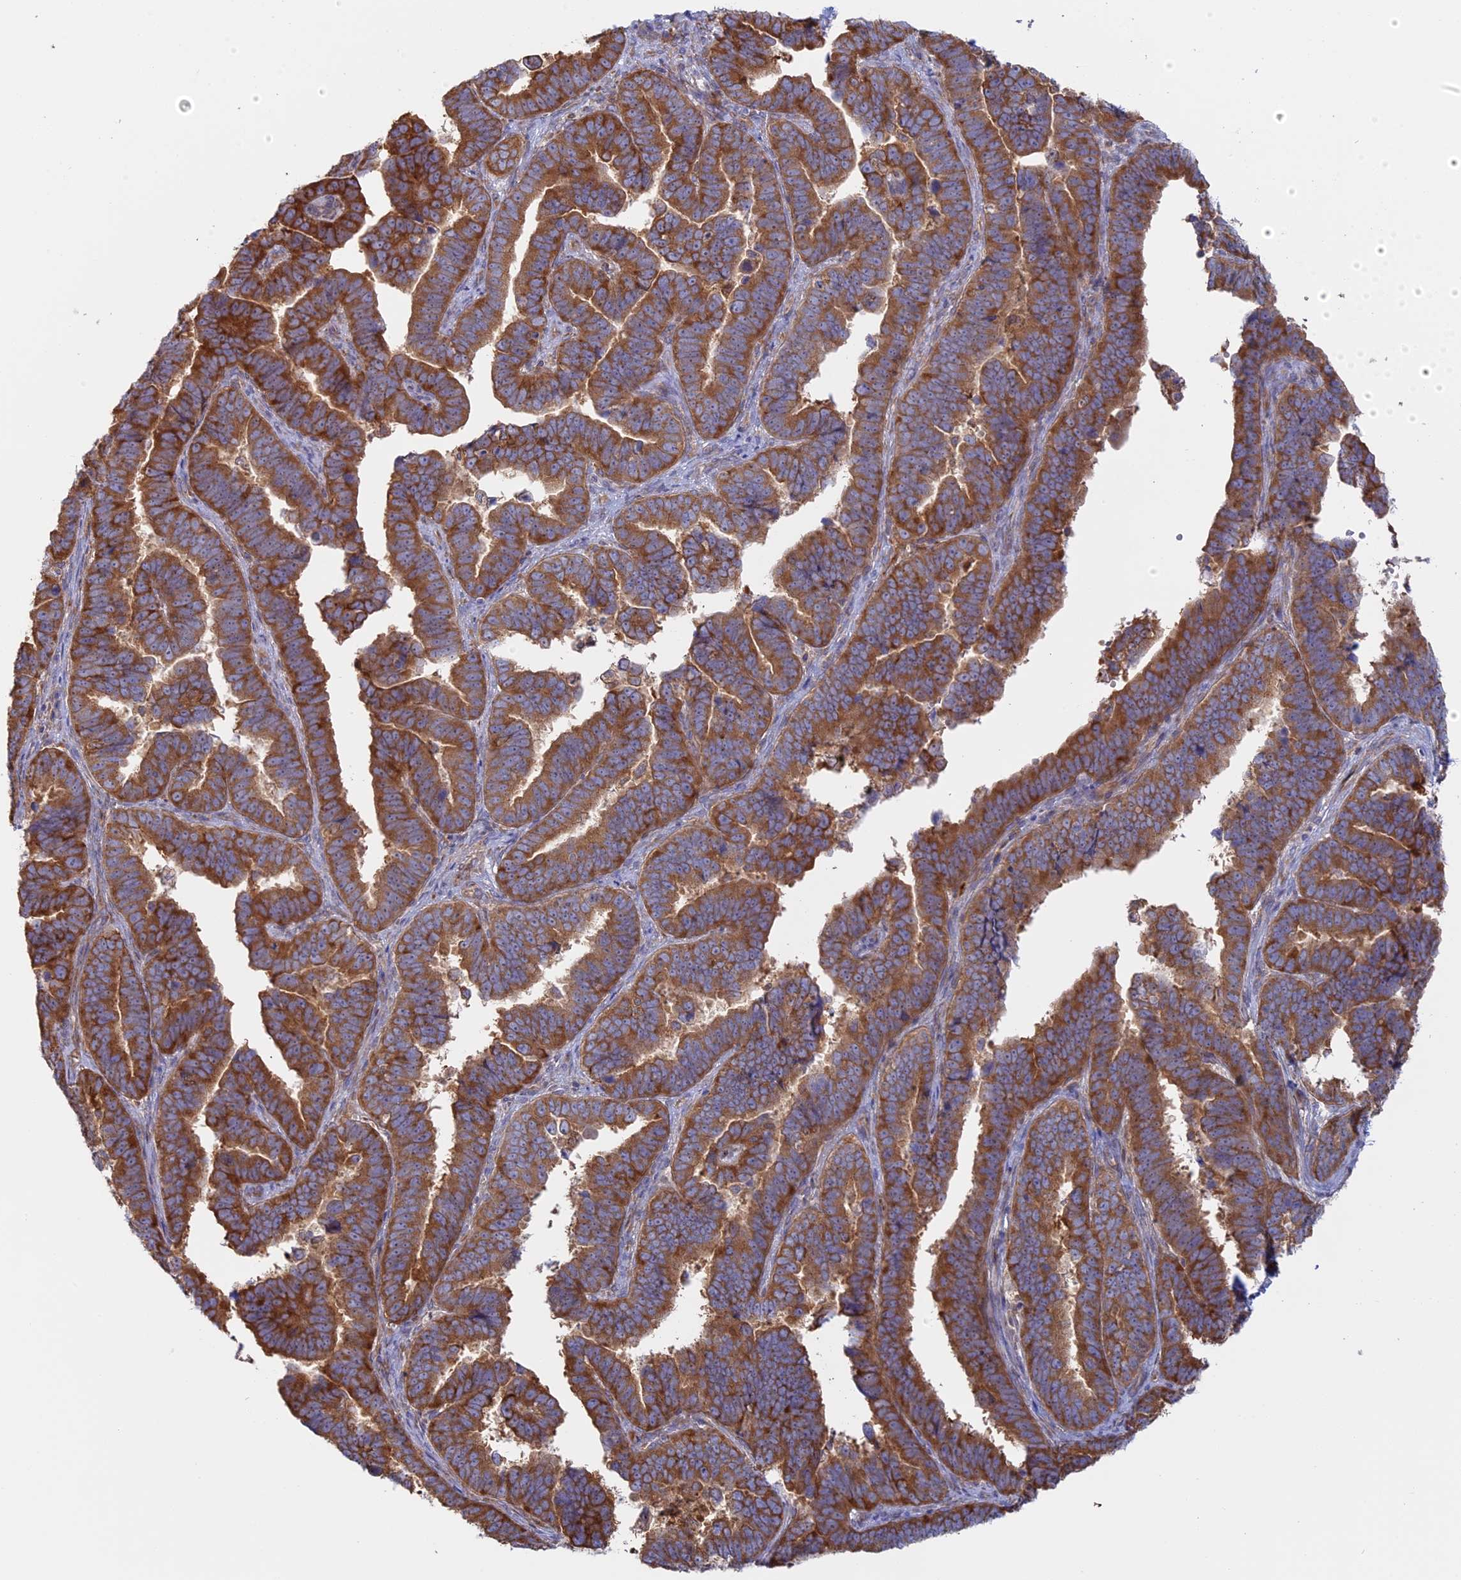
{"staining": {"intensity": "strong", "quantity": ">75%", "location": "cytoplasmic/membranous"}, "tissue": "endometrial cancer", "cell_type": "Tumor cells", "image_type": "cancer", "snomed": [{"axis": "morphology", "description": "Adenocarcinoma, NOS"}, {"axis": "topography", "description": "Endometrium"}], "caption": "Strong cytoplasmic/membranous positivity for a protein is present in about >75% of tumor cells of endometrial cancer using immunohistochemistry (IHC).", "gene": "GMIP", "patient": {"sex": "female", "age": 75}}